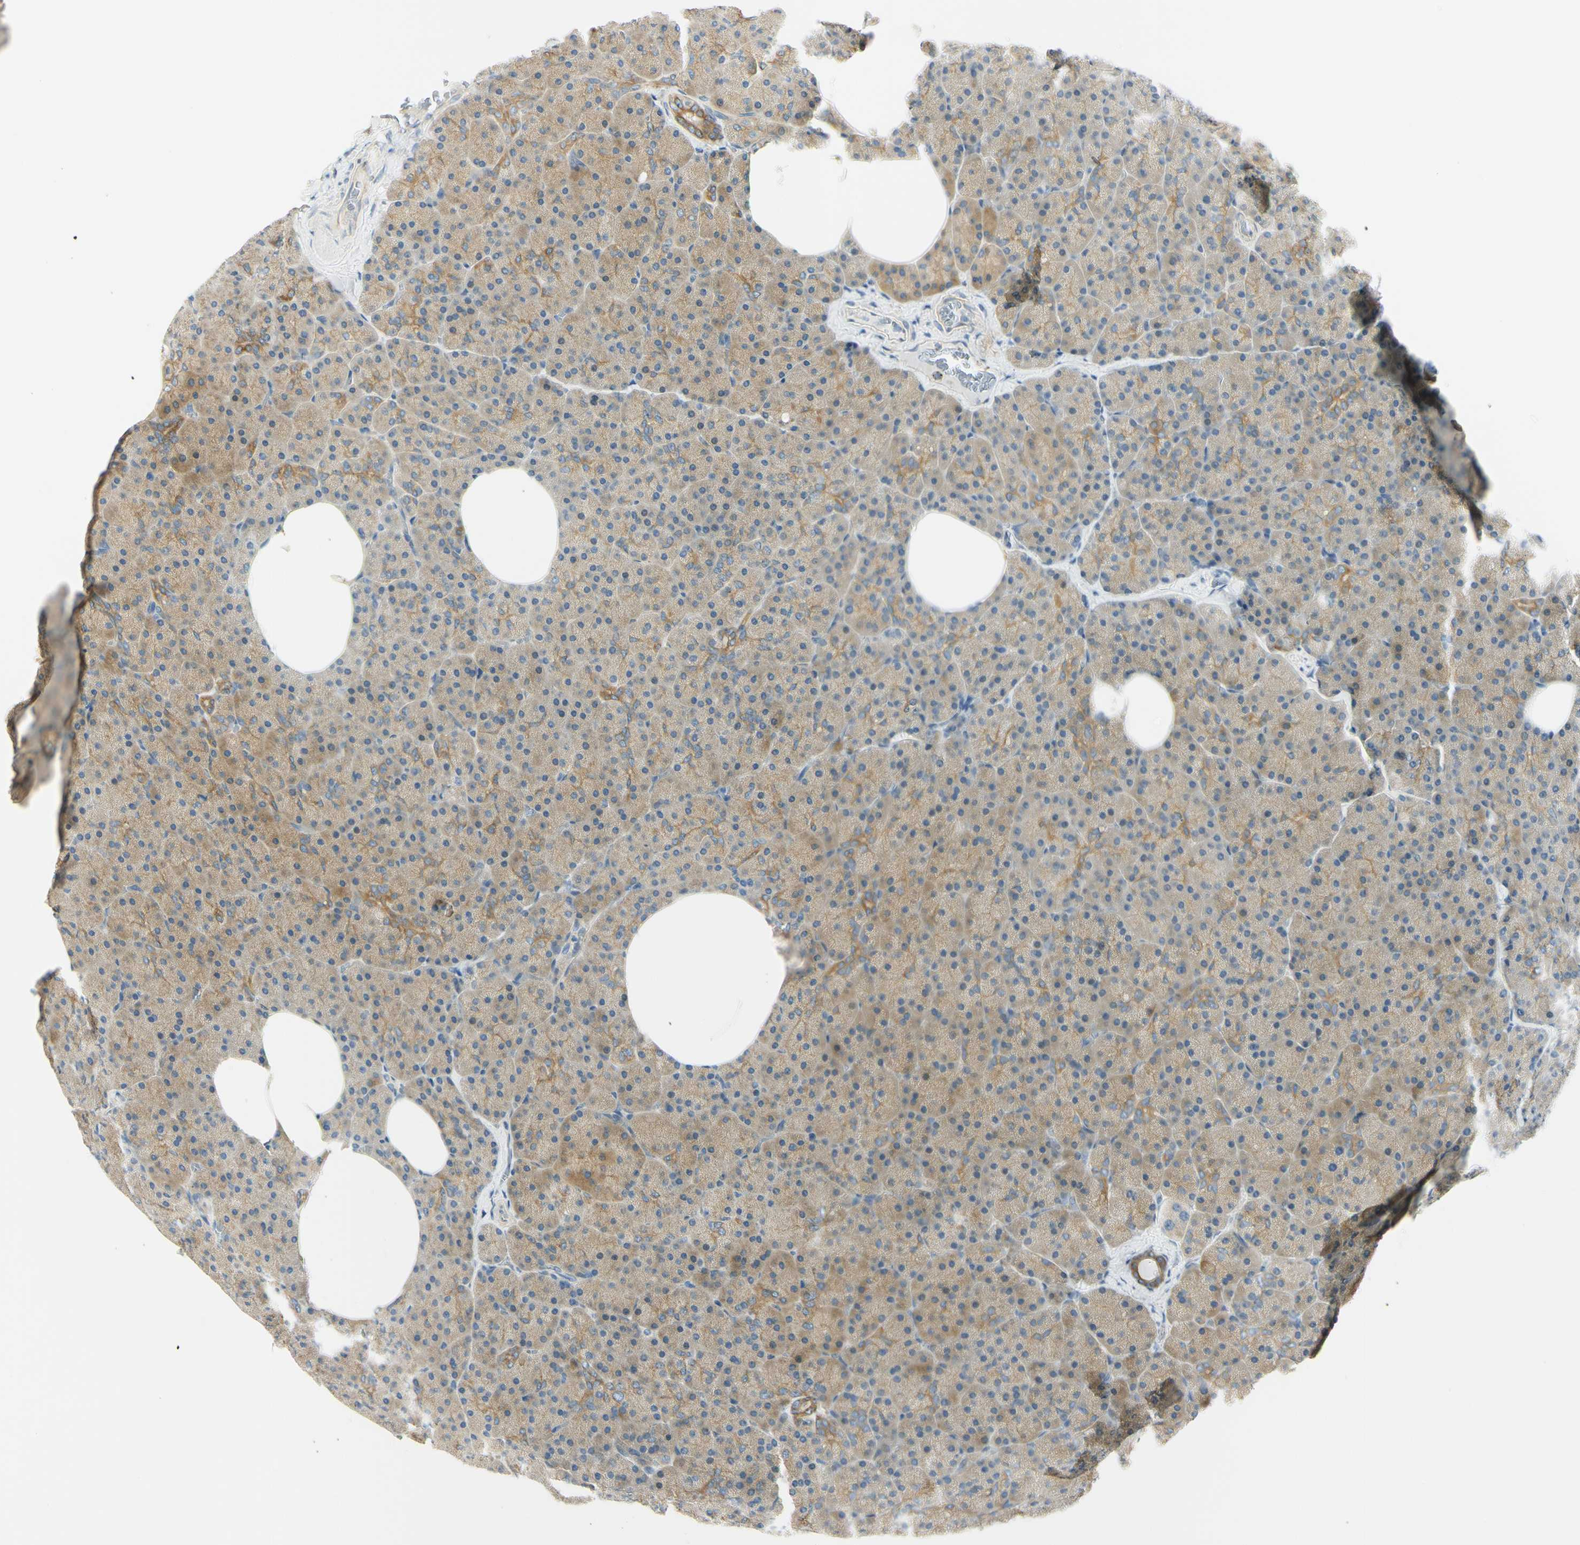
{"staining": {"intensity": "moderate", "quantity": ">75%", "location": "cytoplasmic/membranous"}, "tissue": "pancreas", "cell_type": "Exocrine glandular cells", "image_type": "normal", "snomed": [{"axis": "morphology", "description": "Normal tissue, NOS"}, {"axis": "topography", "description": "Pancreas"}], "caption": "Pancreas stained with DAB (3,3'-diaminobenzidine) immunohistochemistry displays medium levels of moderate cytoplasmic/membranous staining in about >75% of exocrine glandular cells.", "gene": "LAMA3", "patient": {"sex": "female", "age": 35}}